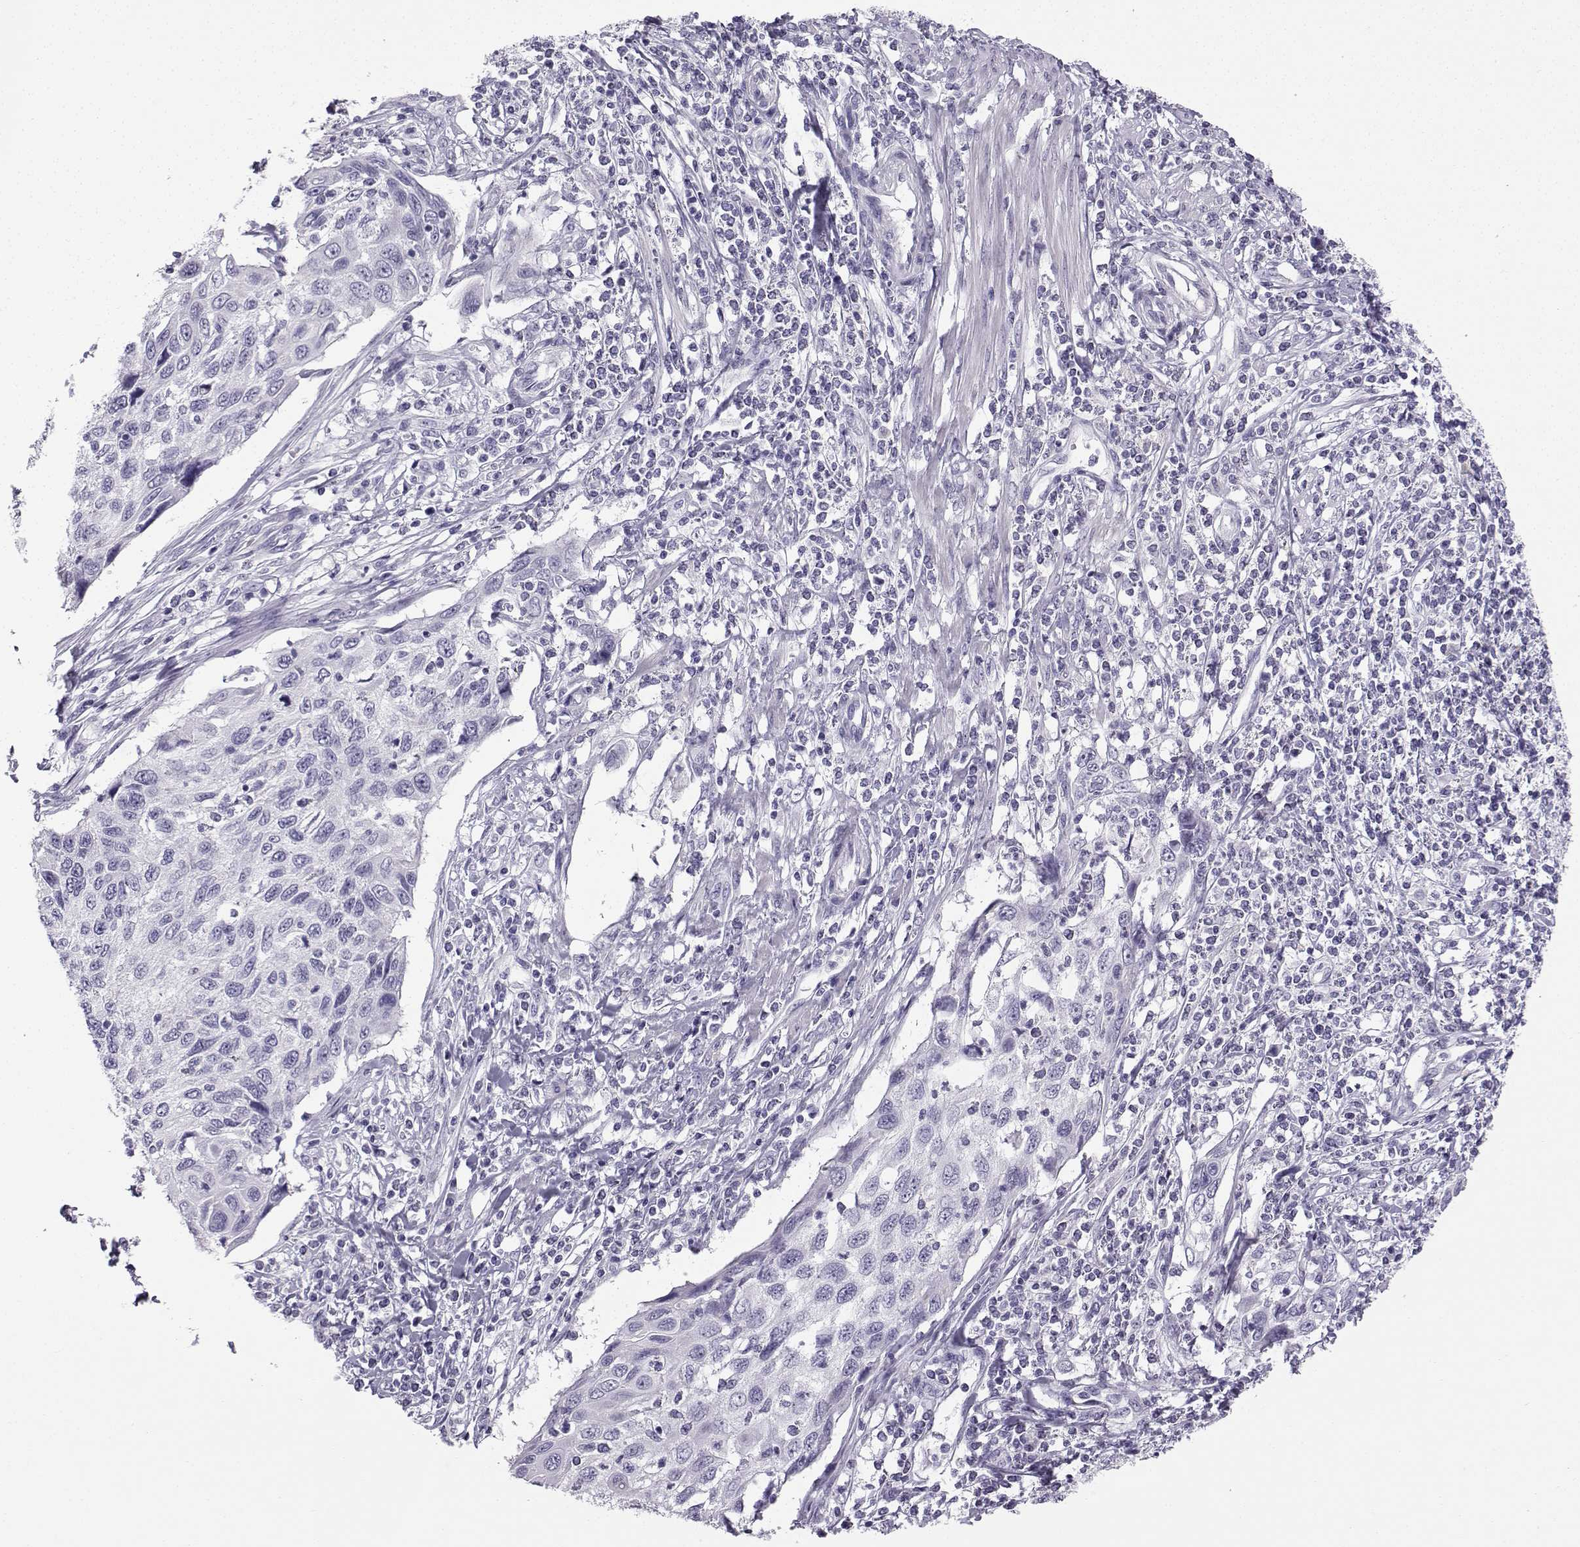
{"staining": {"intensity": "negative", "quantity": "none", "location": "none"}, "tissue": "cervical cancer", "cell_type": "Tumor cells", "image_type": "cancer", "snomed": [{"axis": "morphology", "description": "Squamous cell carcinoma, NOS"}, {"axis": "topography", "description": "Cervix"}], "caption": "Immunohistochemistry histopathology image of neoplastic tissue: human cervical cancer stained with DAB shows no significant protein expression in tumor cells.", "gene": "ZBTB8B", "patient": {"sex": "female", "age": 70}}